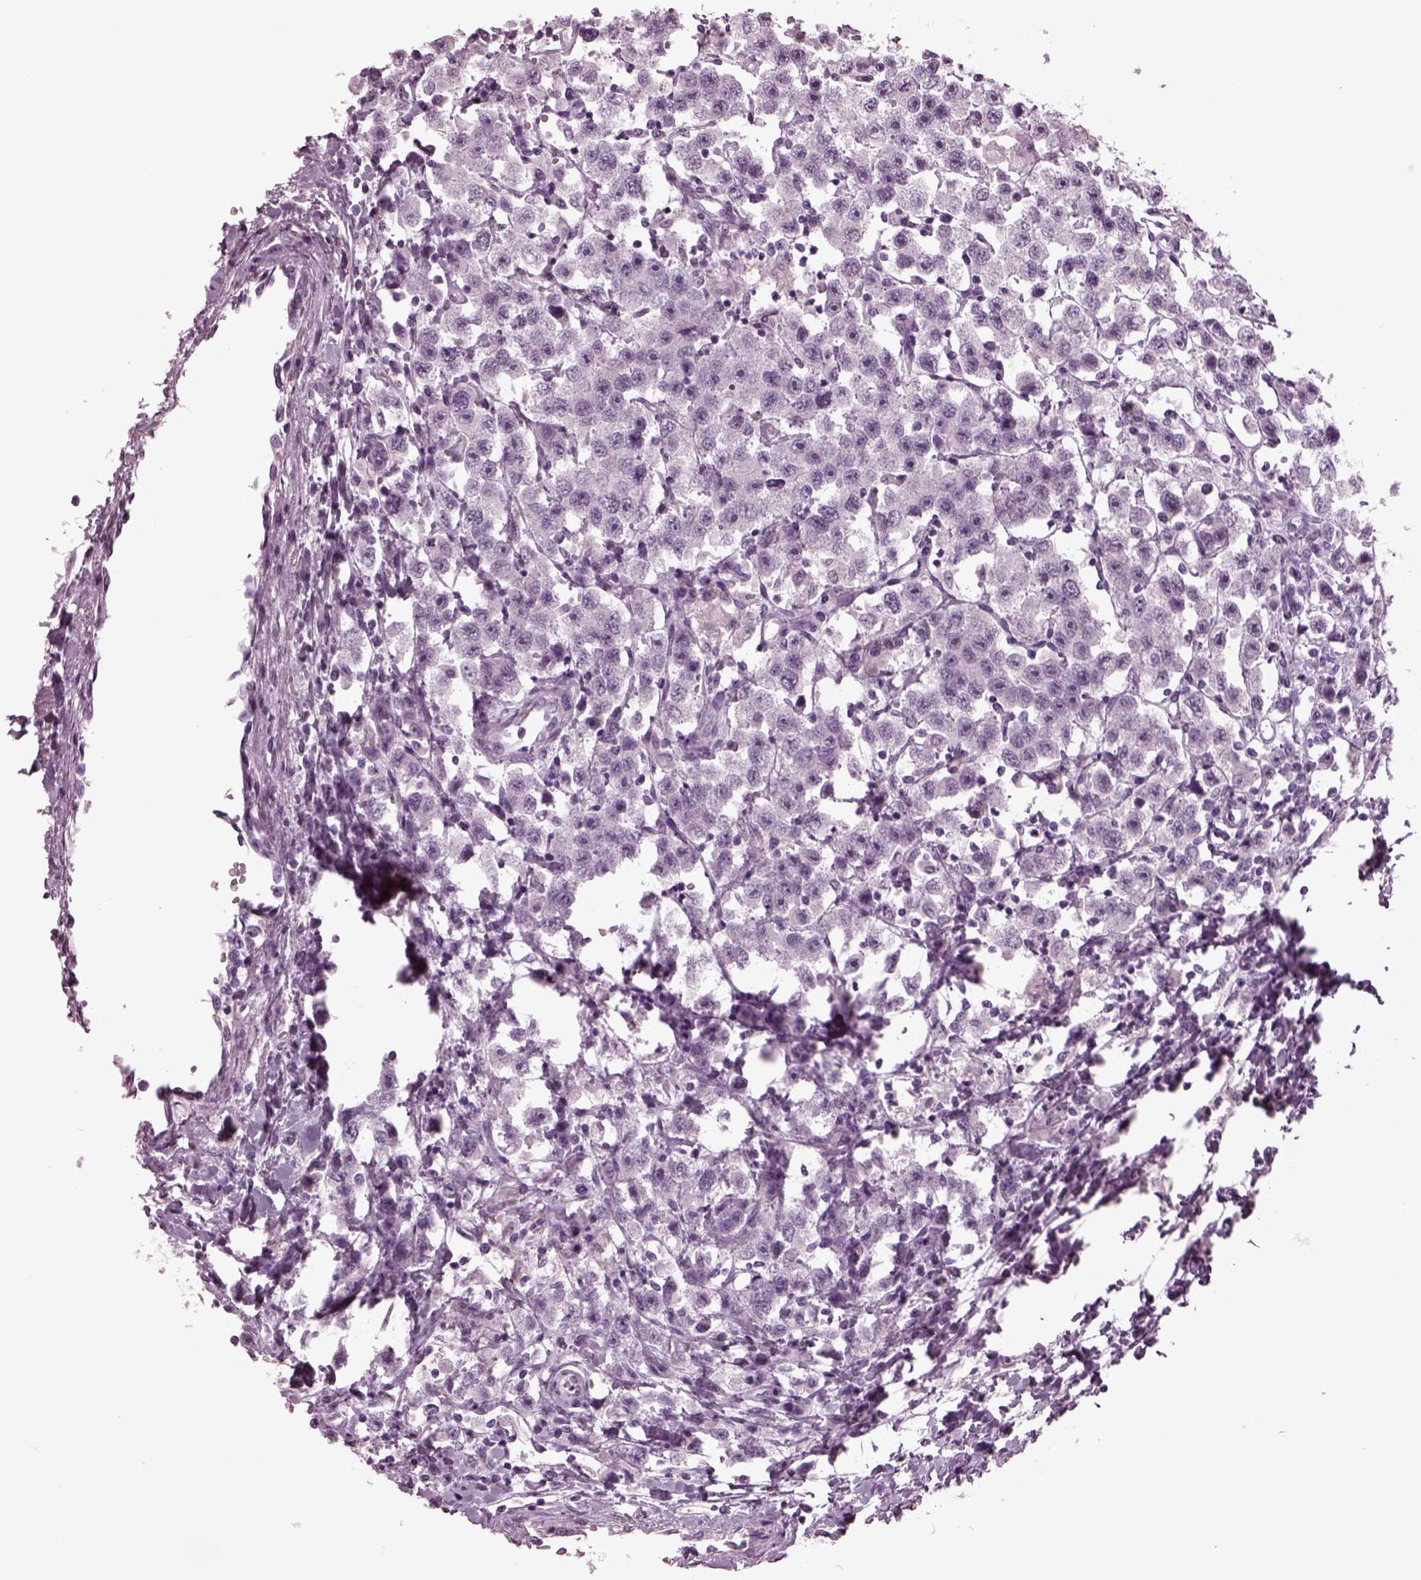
{"staining": {"intensity": "negative", "quantity": "none", "location": "none"}, "tissue": "testis cancer", "cell_type": "Tumor cells", "image_type": "cancer", "snomed": [{"axis": "morphology", "description": "Seminoma, NOS"}, {"axis": "topography", "description": "Testis"}], "caption": "DAB (3,3'-diaminobenzidine) immunohistochemical staining of testis seminoma reveals no significant positivity in tumor cells. (DAB (3,3'-diaminobenzidine) IHC with hematoxylin counter stain).", "gene": "TPPP2", "patient": {"sex": "male", "age": 45}}